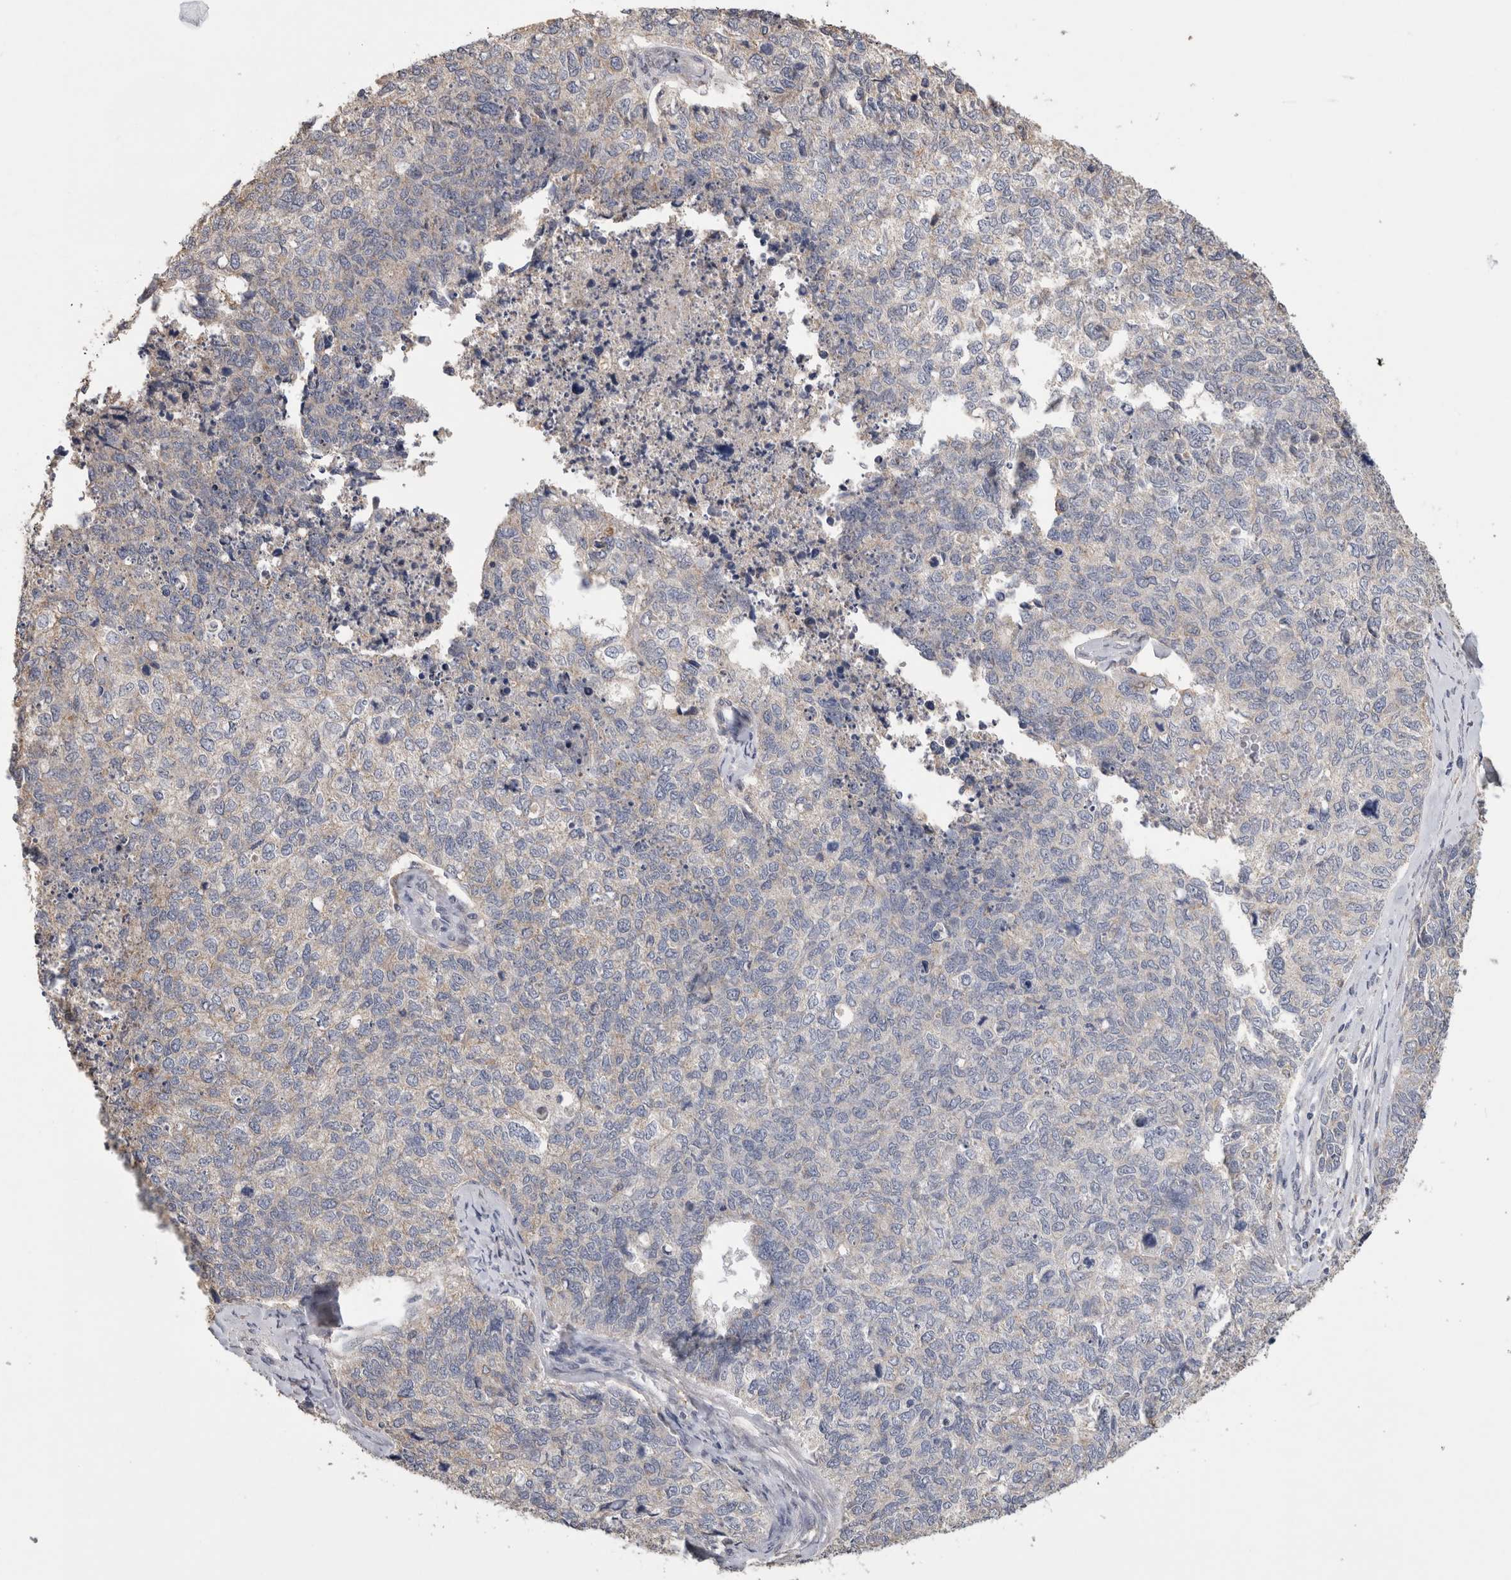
{"staining": {"intensity": "negative", "quantity": "none", "location": "none"}, "tissue": "cervical cancer", "cell_type": "Tumor cells", "image_type": "cancer", "snomed": [{"axis": "morphology", "description": "Squamous cell carcinoma, NOS"}, {"axis": "topography", "description": "Cervix"}], "caption": "Immunohistochemical staining of cervical cancer demonstrates no significant expression in tumor cells.", "gene": "CNTFR", "patient": {"sex": "female", "age": 63}}